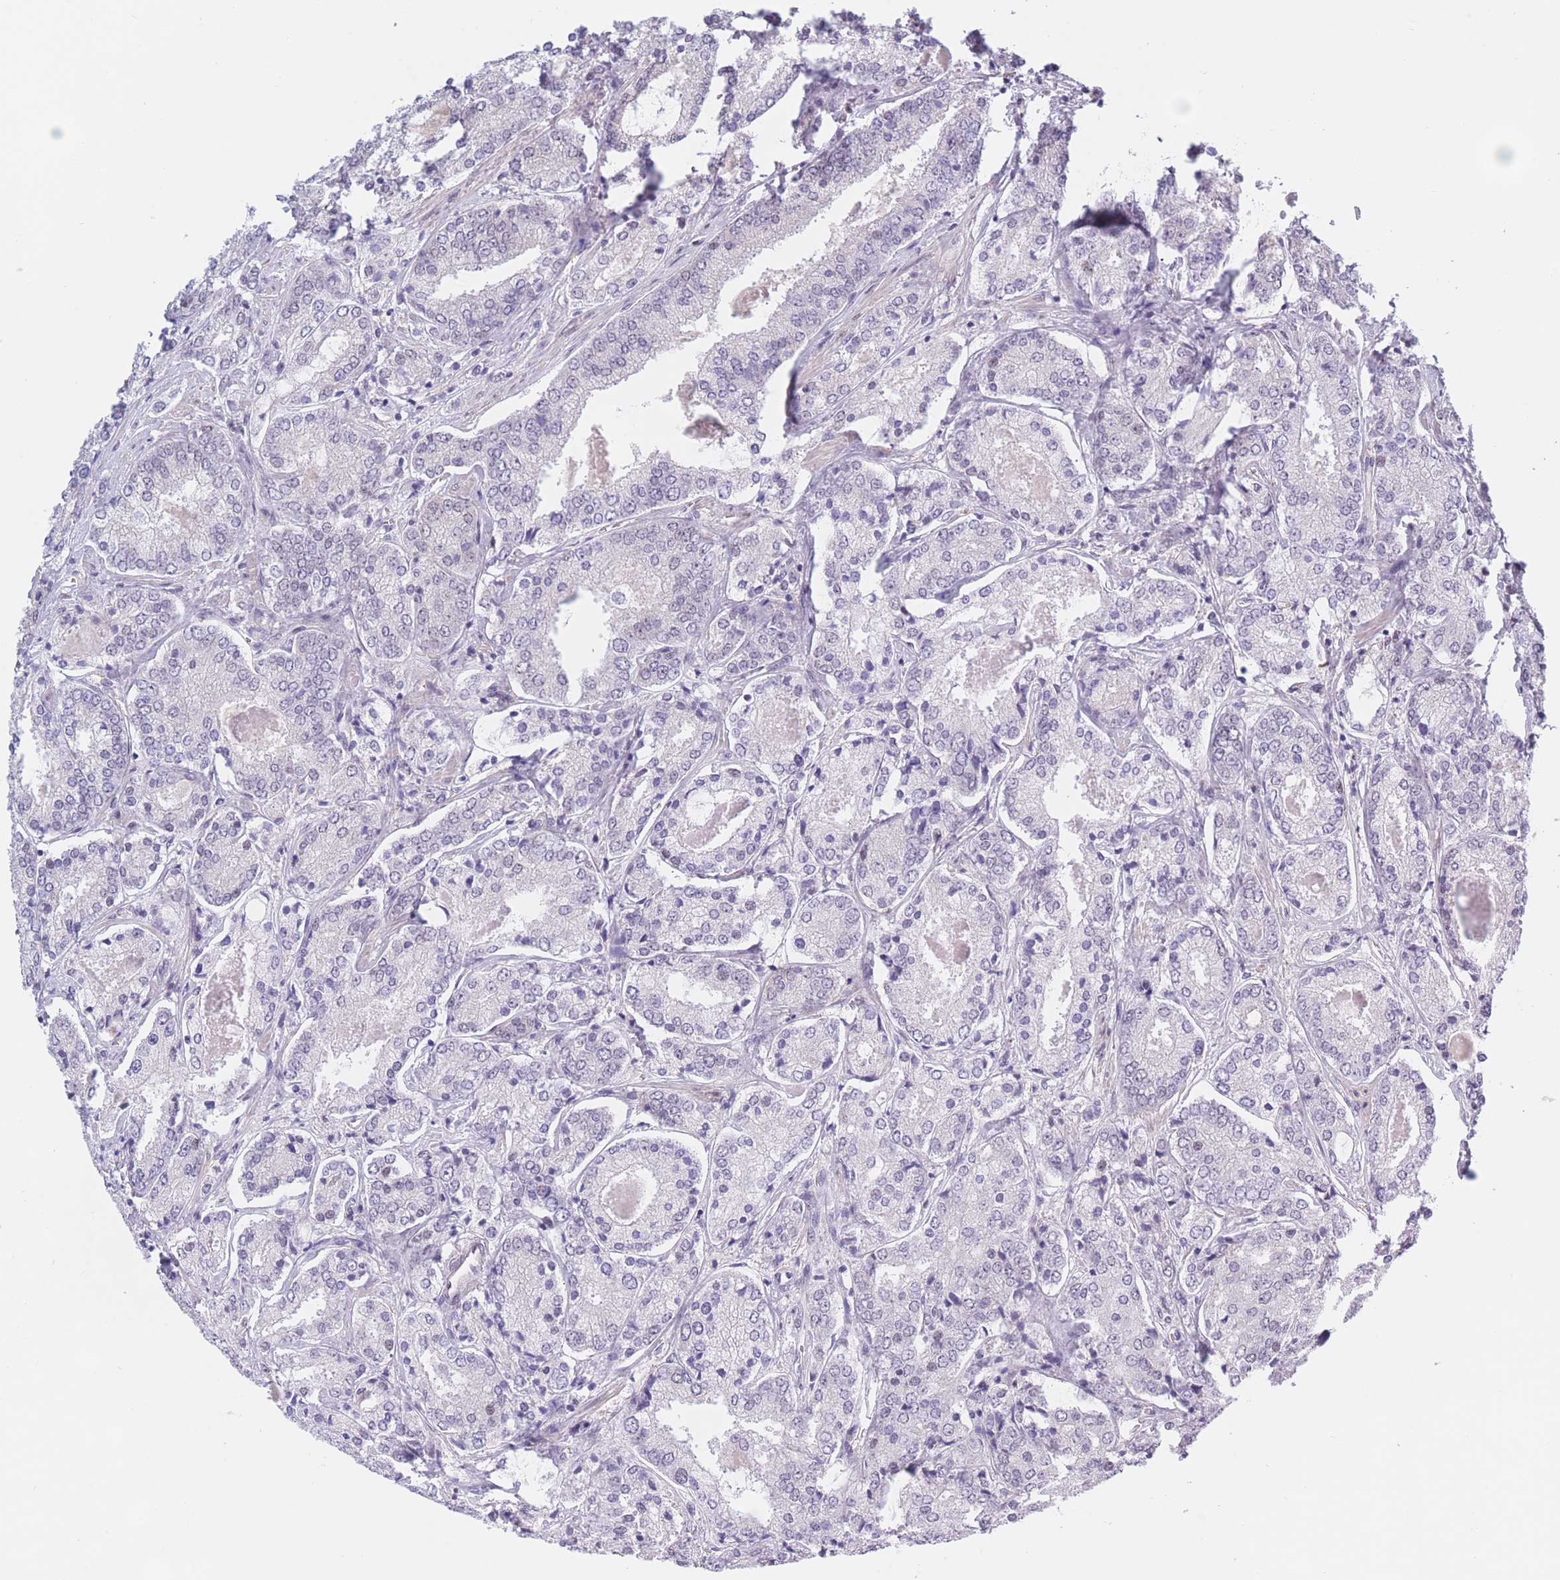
{"staining": {"intensity": "negative", "quantity": "none", "location": "none"}, "tissue": "prostate cancer", "cell_type": "Tumor cells", "image_type": "cancer", "snomed": [{"axis": "morphology", "description": "Adenocarcinoma, High grade"}, {"axis": "topography", "description": "Prostate"}], "caption": "Protein analysis of high-grade adenocarcinoma (prostate) shows no significant staining in tumor cells.", "gene": "PODXL", "patient": {"sex": "male", "age": 63}}